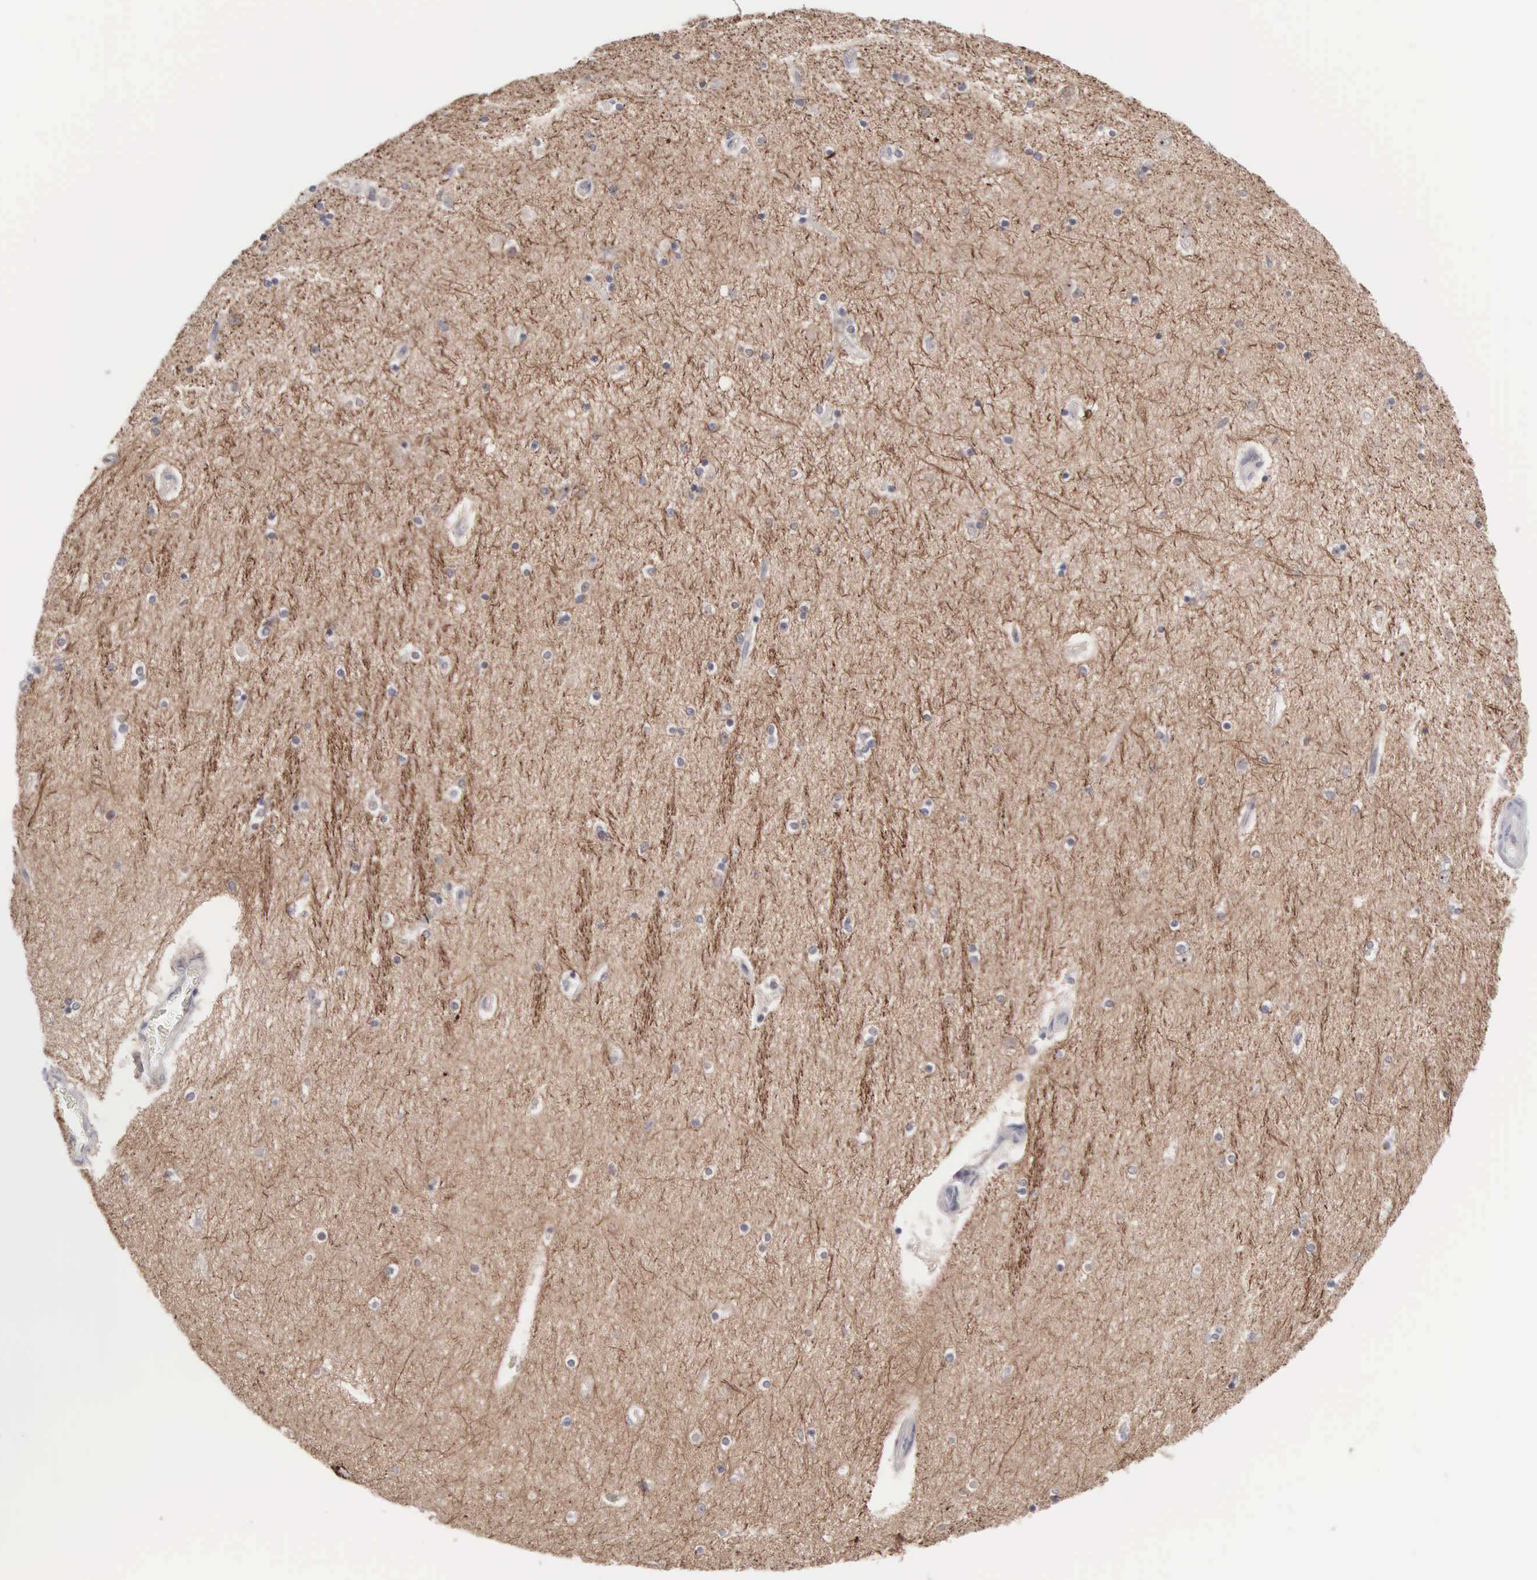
{"staining": {"intensity": "strong", "quantity": ">75%", "location": "cytoplasmic/membranous"}, "tissue": "hippocampus", "cell_type": "Glial cells", "image_type": "normal", "snomed": [{"axis": "morphology", "description": "Normal tissue, NOS"}, {"axis": "topography", "description": "Hippocampus"}], "caption": "This photomicrograph shows immunohistochemistry (IHC) staining of unremarkable human hippocampus, with high strong cytoplasmic/membranous expression in about >75% of glial cells.", "gene": "ACOT4", "patient": {"sex": "female", "age": 54}}